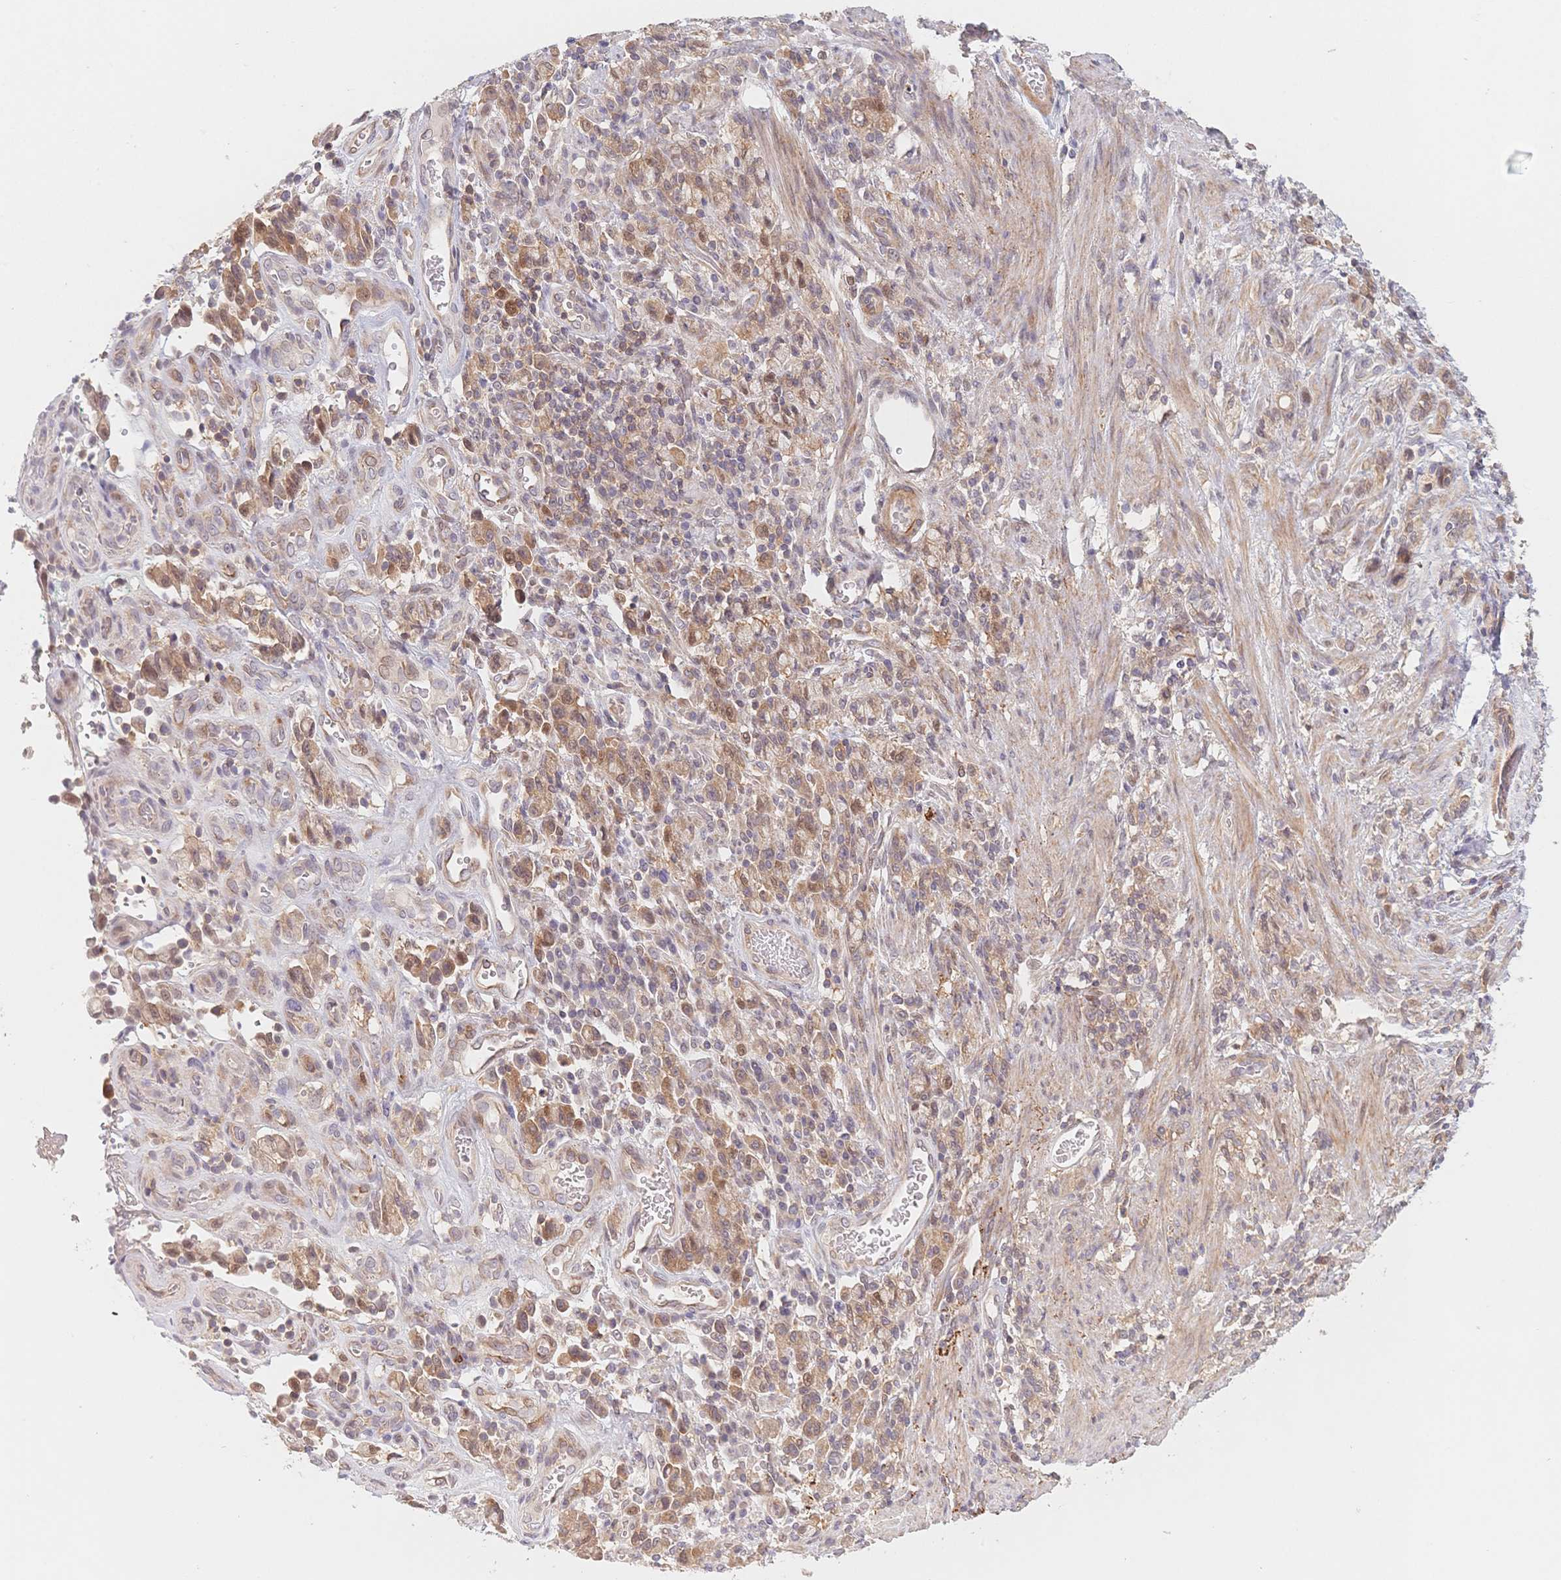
{"staining": {"intensity": "weak", "quantity": "<25%", "location": "cytoplasmic/membranous"}, "tissue": "stomach cancer", "cell_type": "Tumor cells", "image_type": "cancer", "snomed": [{"axis": "morphology", "description": "Adenocarcinoma, NOS"}, {"axis": "topography", "description": "Stomach"}], "caption": "Tumor cells are negative for protein expression in human stomach adenocarcinoma.", "gene": "C12orf75", "patient": {"sex": "male", "age": 77}}